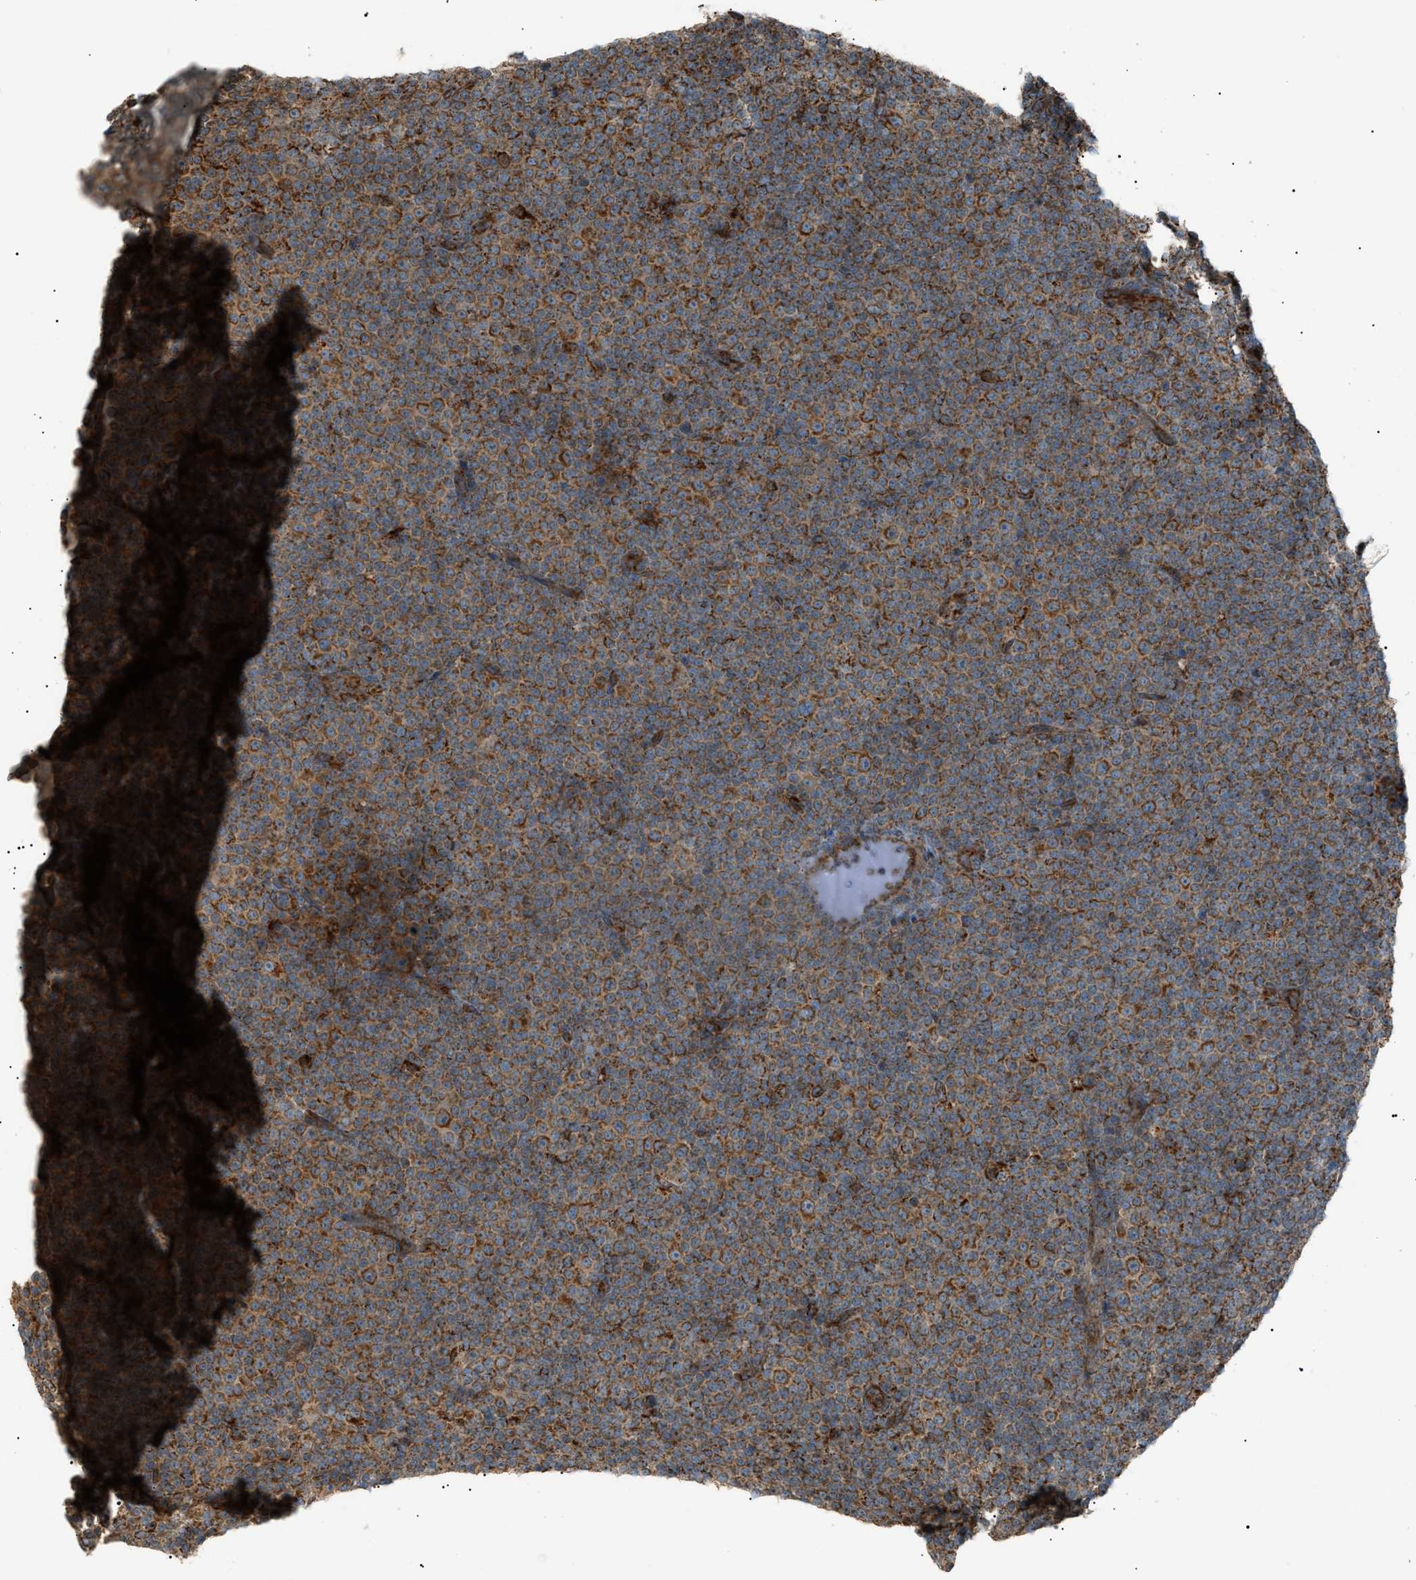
{"staining": {"intensity": "moderate", "quantity": ">75%", "location": "cytoplasmic/membranous"}, "tissue": "lymphoma", "cell_type": "Tumor cells", "image_type": "cancer", "snomed": [{"axis": "morphology", "description": "Malignant lymphoma, non-Hodgkin's type, Low grade"}, {"axis": "topography", "description": "Lymph node"}], "caption": "A brown stain labels moderate cytoplasmic/membranous staining of a protein in malignant lymphoma, non-Hodgkin's type (low-grade) tumor cells.", "gene": "C1GALT1C1", "patient": {"sex": "female", "age": 67}}